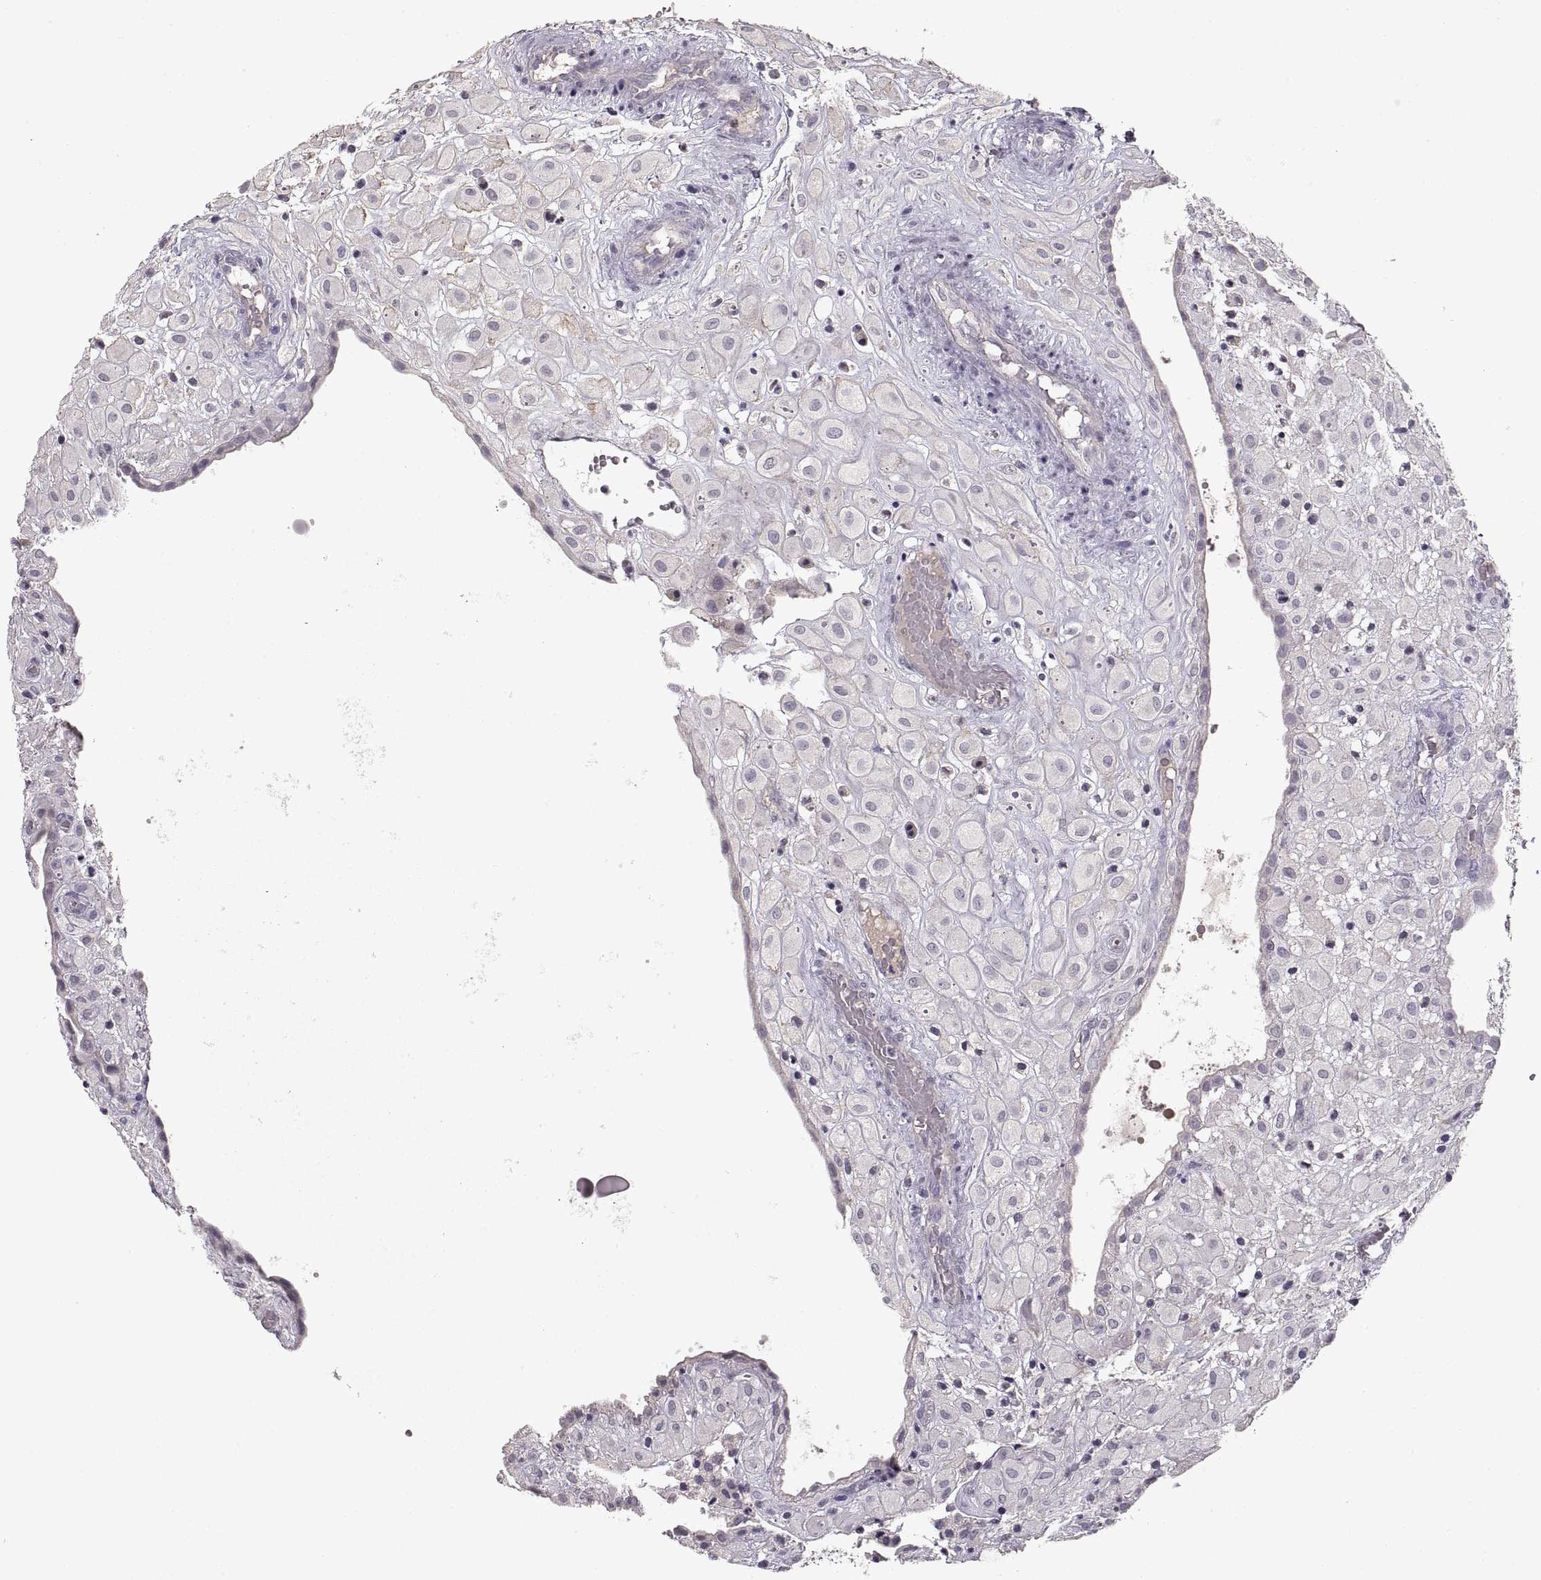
{"staining": {"intensity": "negative", "quantity": "none", "location": "none"}, "tissue": "placenta", "cell_type": "Decidual cells", "image_type": "normal", "snomed": [{"axis": "morphology", "description": "Normal tissue, NOS"}, {"axis": "topography", "description": "Placenta"}], "caption": "Immunohistochemistry histopathology image of unremarkable placenta stained for a protein (brown), which demonstrates no expression in decidual cells.", "gene": "ADAM11", "patient": {"sex": "female", "age": 24}}